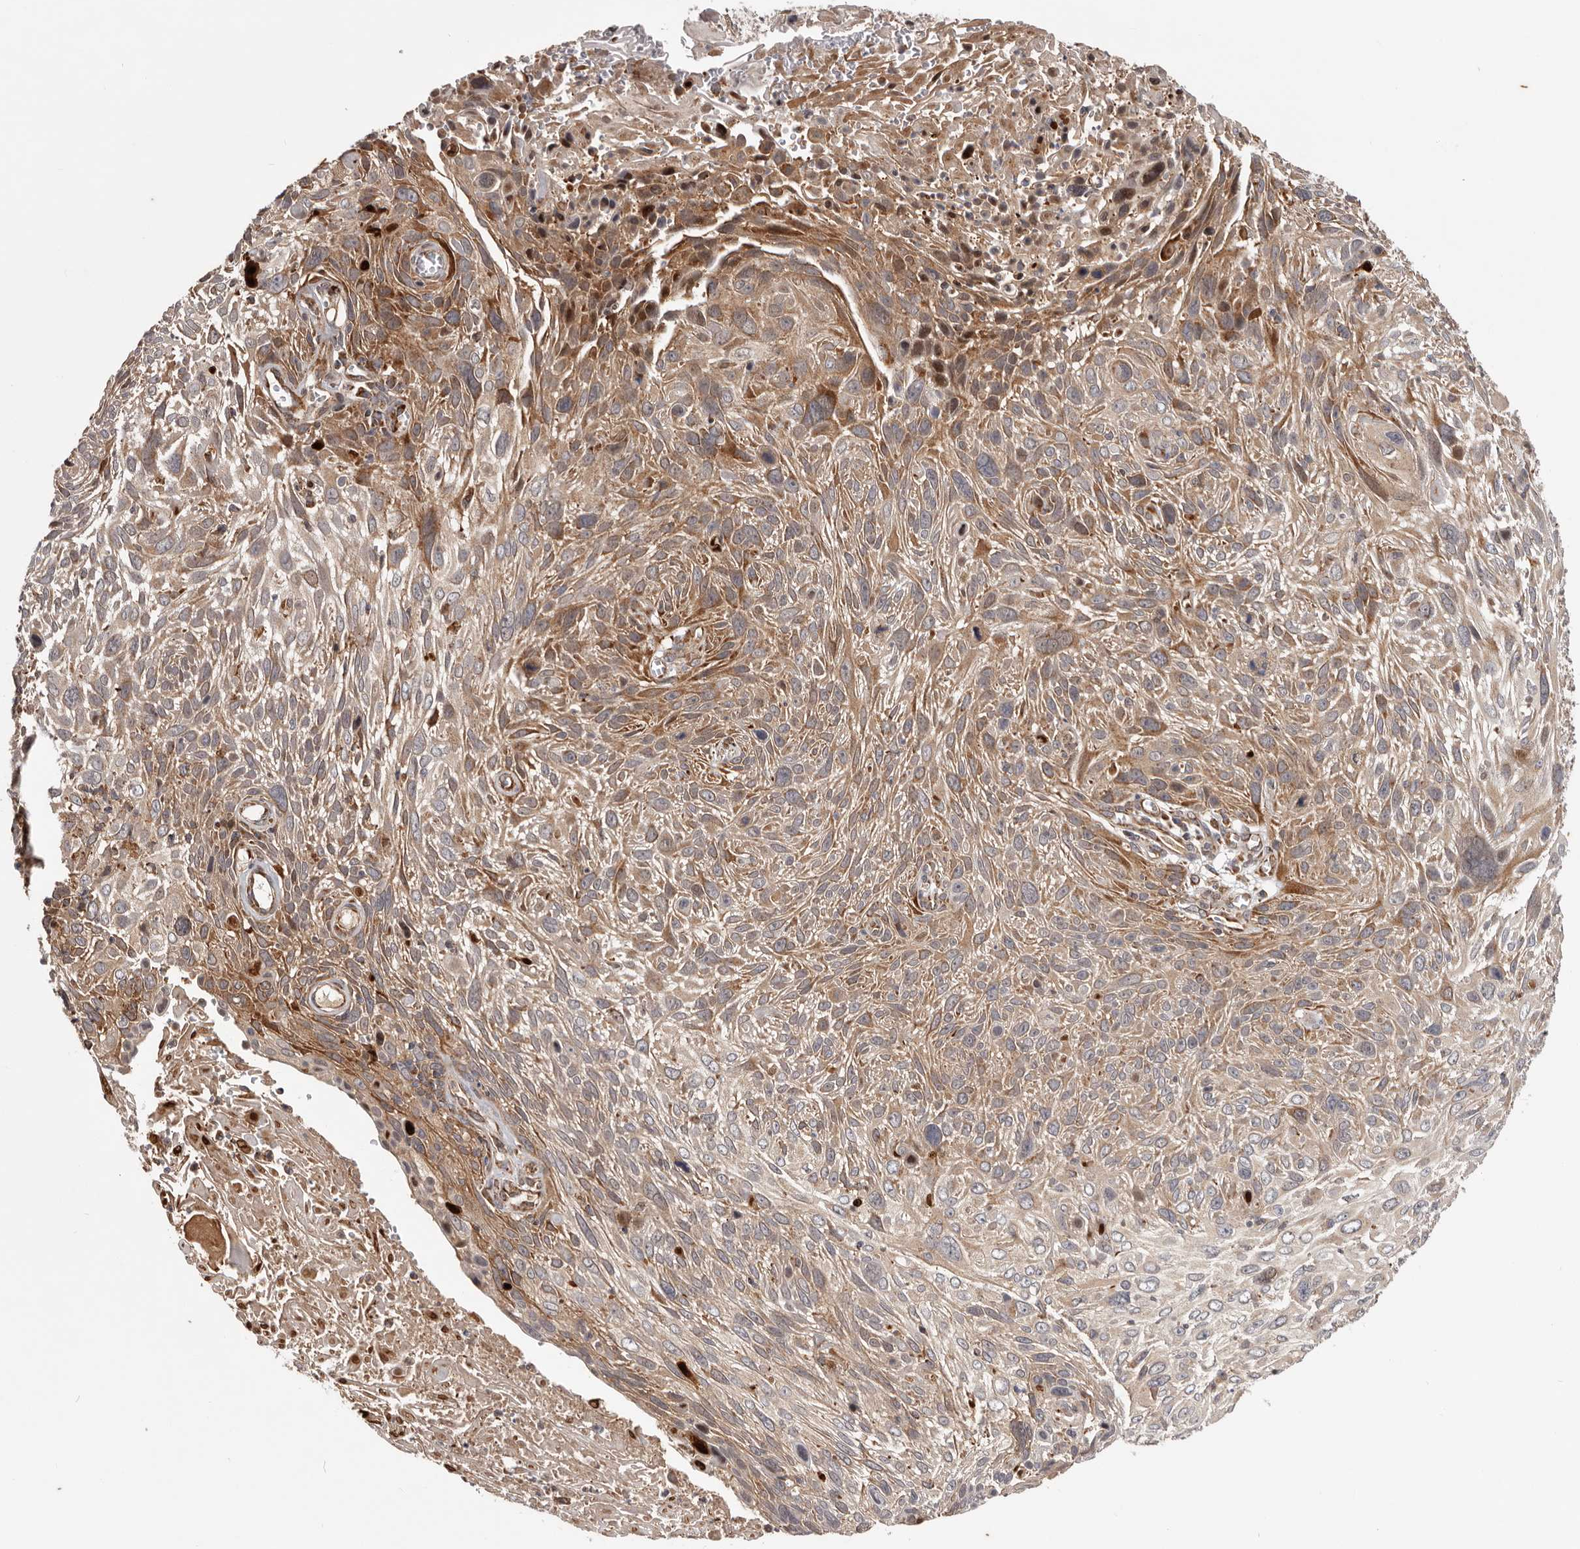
{"staining": {"intensity": "moderate", "quantity": ">75%", "location": "cytoplasmic/membranous"}, "tissue": "cervical cancer", "cell_type": "Tumor cells", "image_type": "cancer", "snomed": [{"axis": "morphology", "description": "Squamous cell carcinoma, NOS"}, {"axis": "topography", "description": "Cervix"}], "caption": "Protein positivity by immunohistochemistry shows moderate cytoplasmic/membranous expression in about >75% of tumor cells in squamous cell carcinoma (cervical). (brown staining indicates protein expression, while blue staining denotes nuclei).", "gene": "MRPS10", "patient": {"sex": "female", "age": 51}}